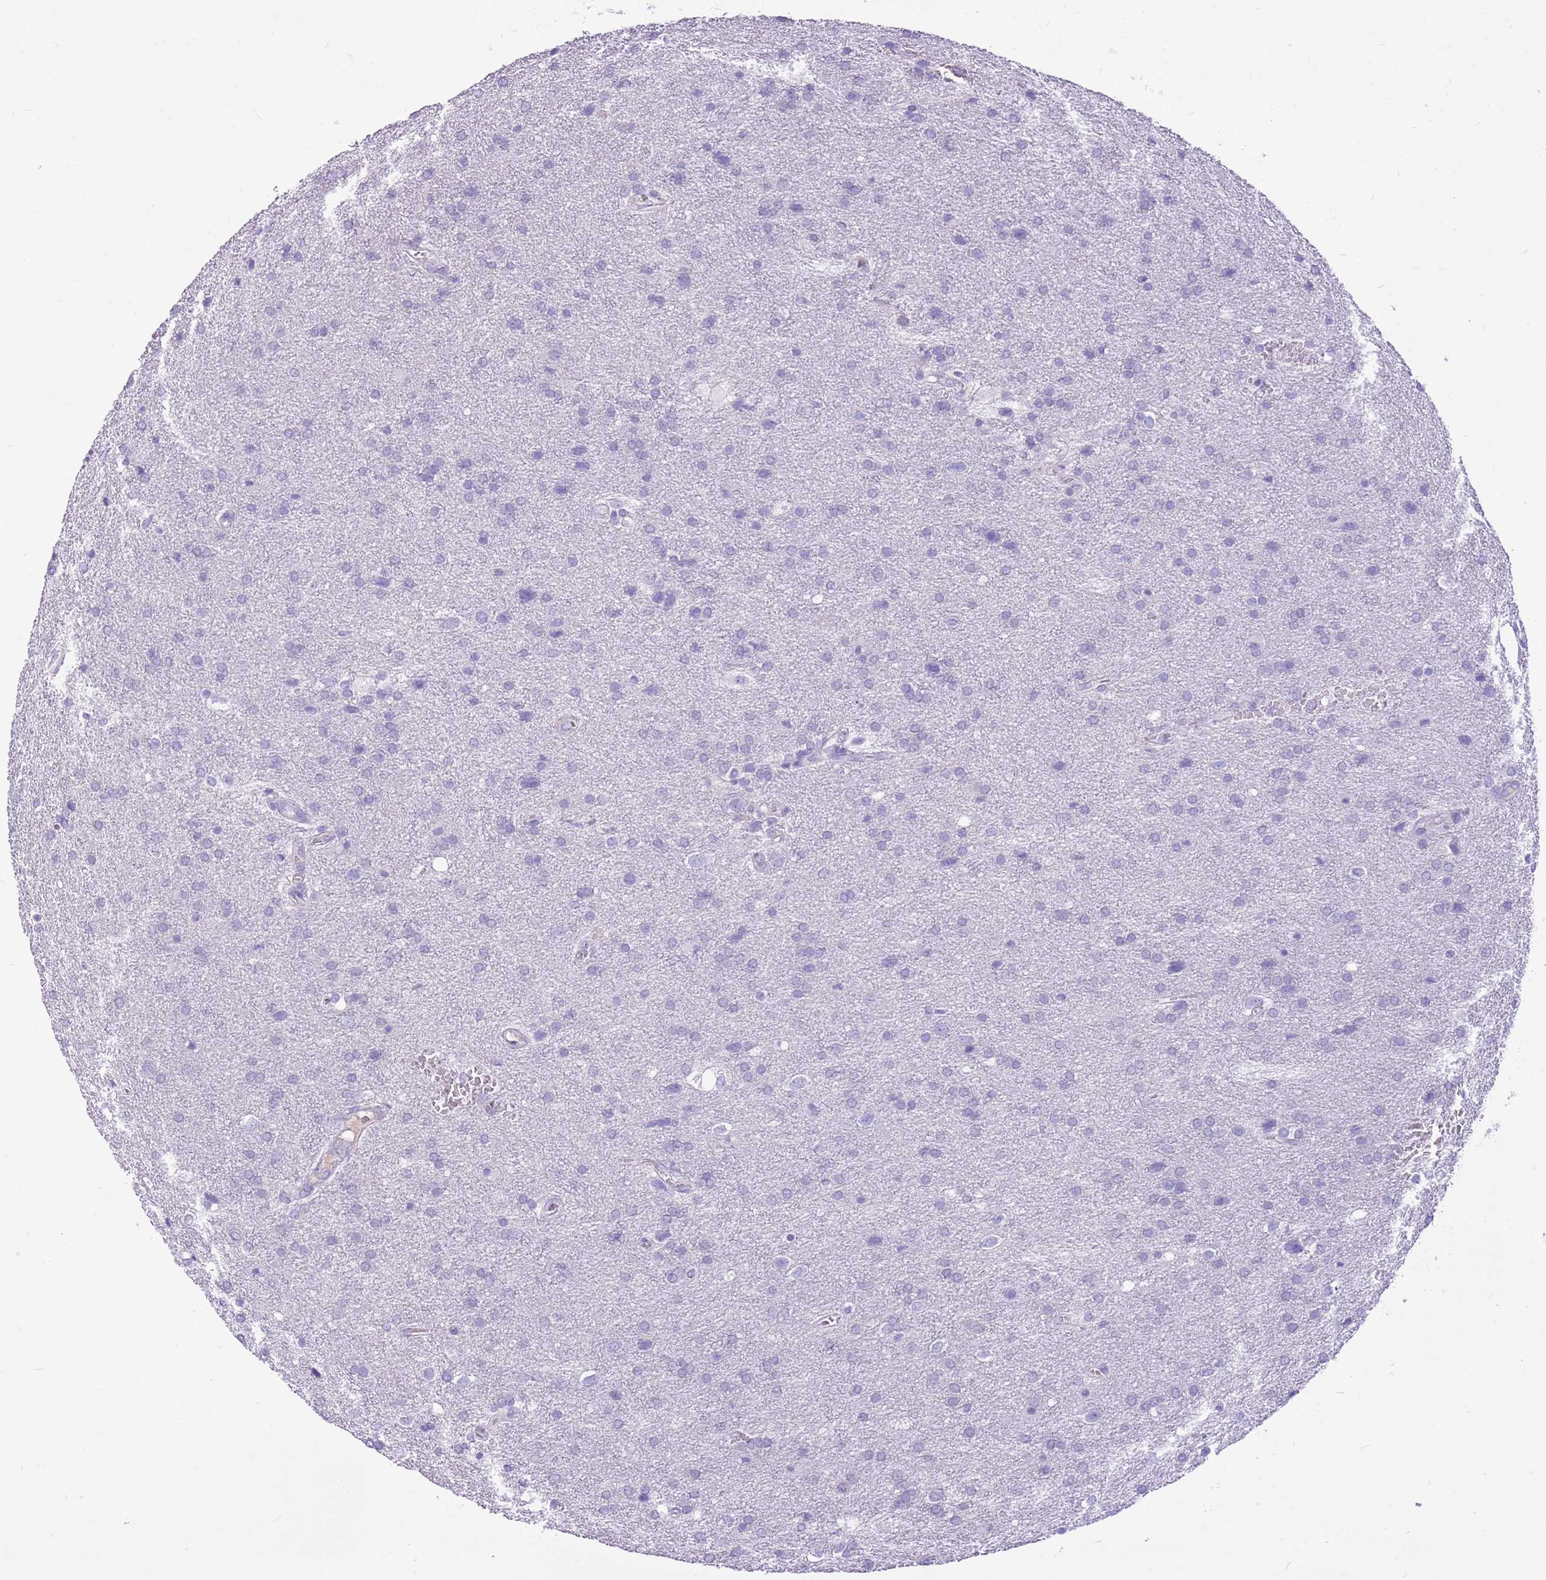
{"staining": {"intensity": "negative", "quantity": "none", "location": "none"}, "tissue": "glioma", "cell_type": "Tumor cells", "image_type": "cancer", "snomed": [{"axis": "morphology", "description": "Glioma, malignant, Low grade"}, {"axis": "topography", "description": "Brain"}], "caption": "A high-resolution micrograph shows immunohistochemistry (IHC) staining of glioma, which exhibits no significant positivity in tumor cells.", "gene": "ZNF425", "patient": {"sex": "female", "age": 32}}